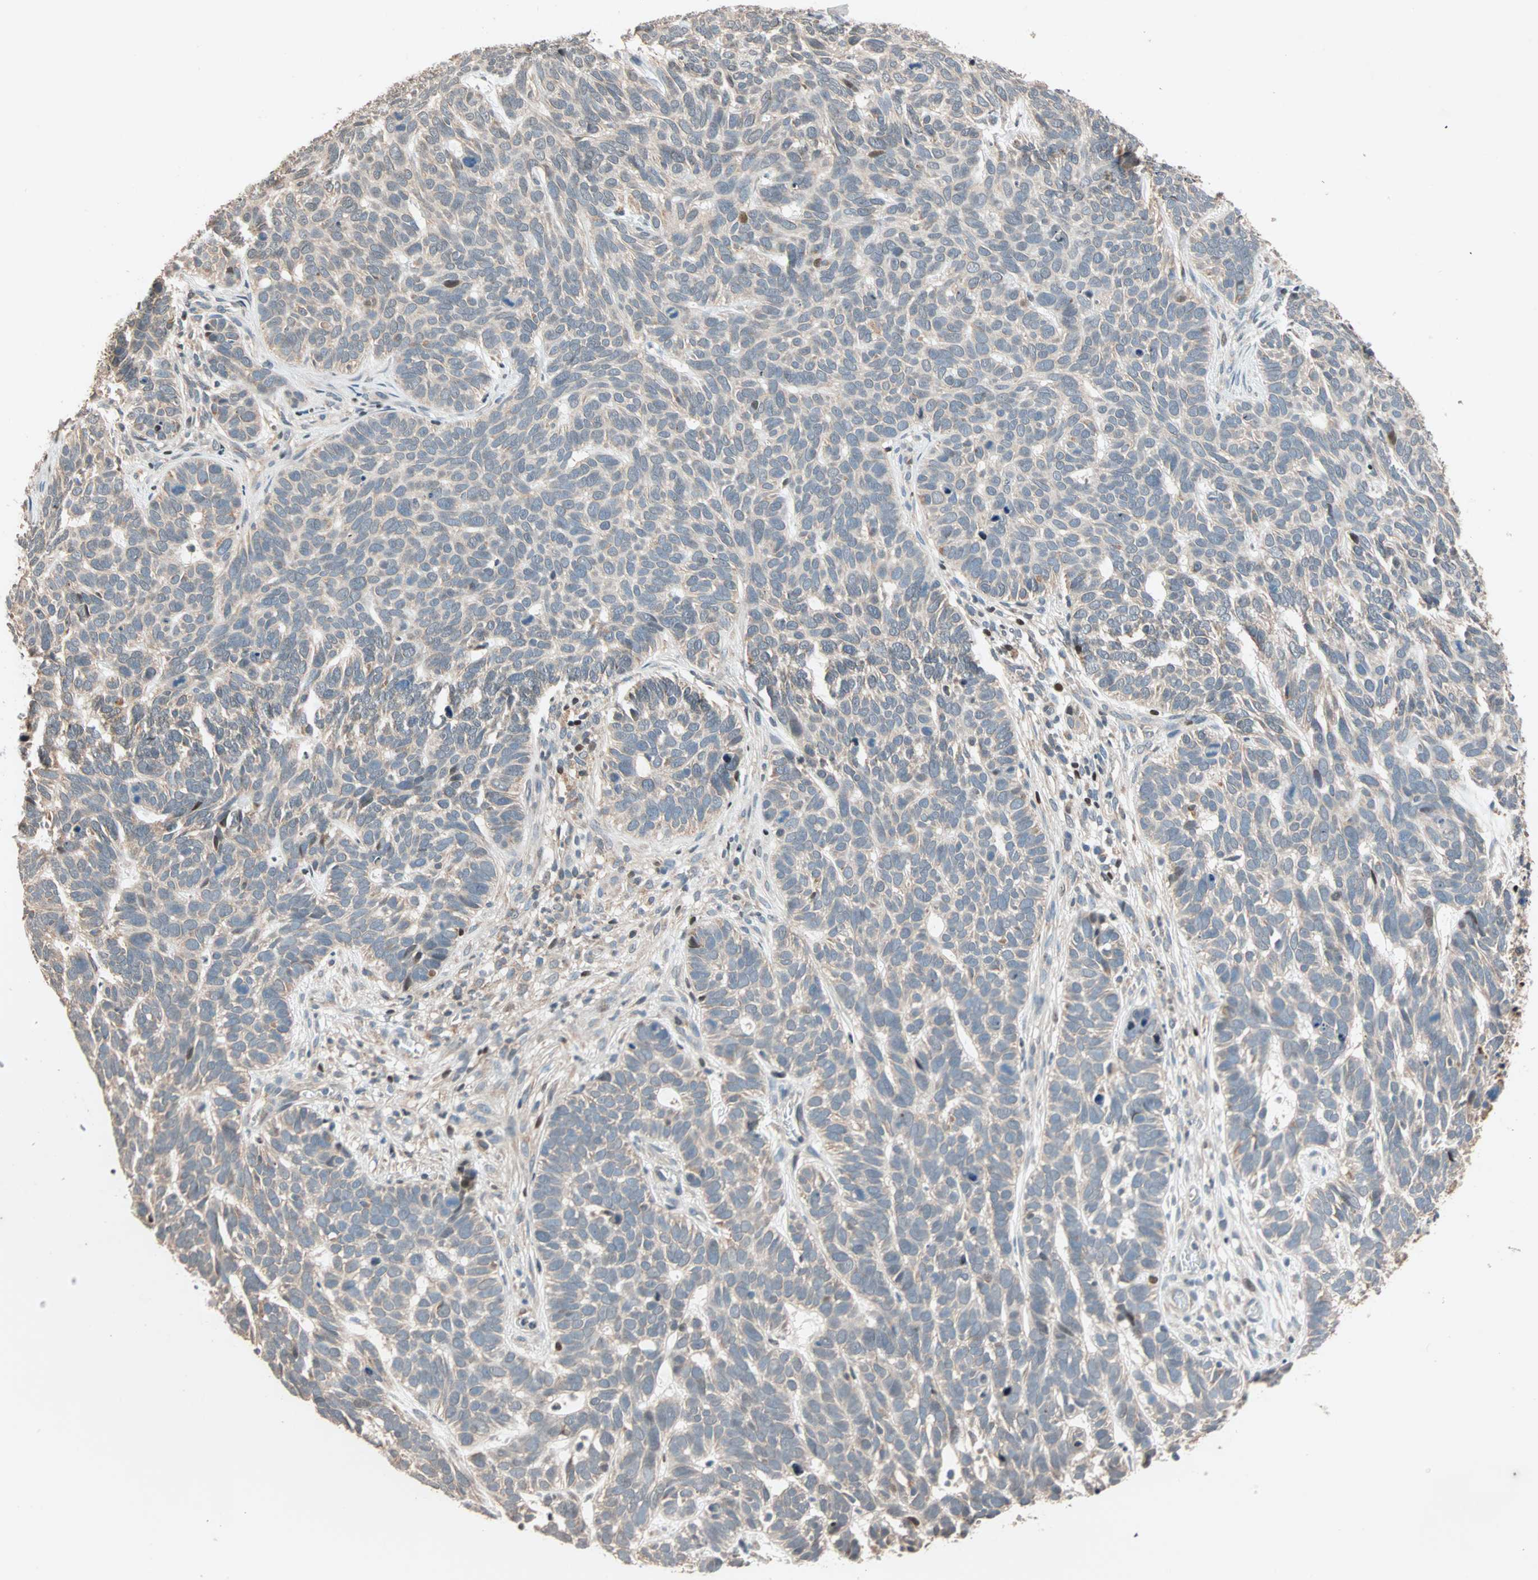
{"staining": {"intensity": "weak", "quantity": ">75%", "location": "cytoplasmic/membranous"}, "tissue": "skin cancer", "cell_type": "Tumor cells", "image_type": "cancer", "snomed": [{"axis": "morphology", "description": "Basal cell carcinoma"}, {"axis": "topography", "description": "Skin"}], "caption": "Tumor cells show low levels of weak cytoplasmic/membranous staining in approximately >75% of cells in human skin basal cell carcinoma. (Brightfield microscopy of DAB IHC at high magnification).", "gene": "HECW1", "patient": {"sex": "male", "age": 87}}